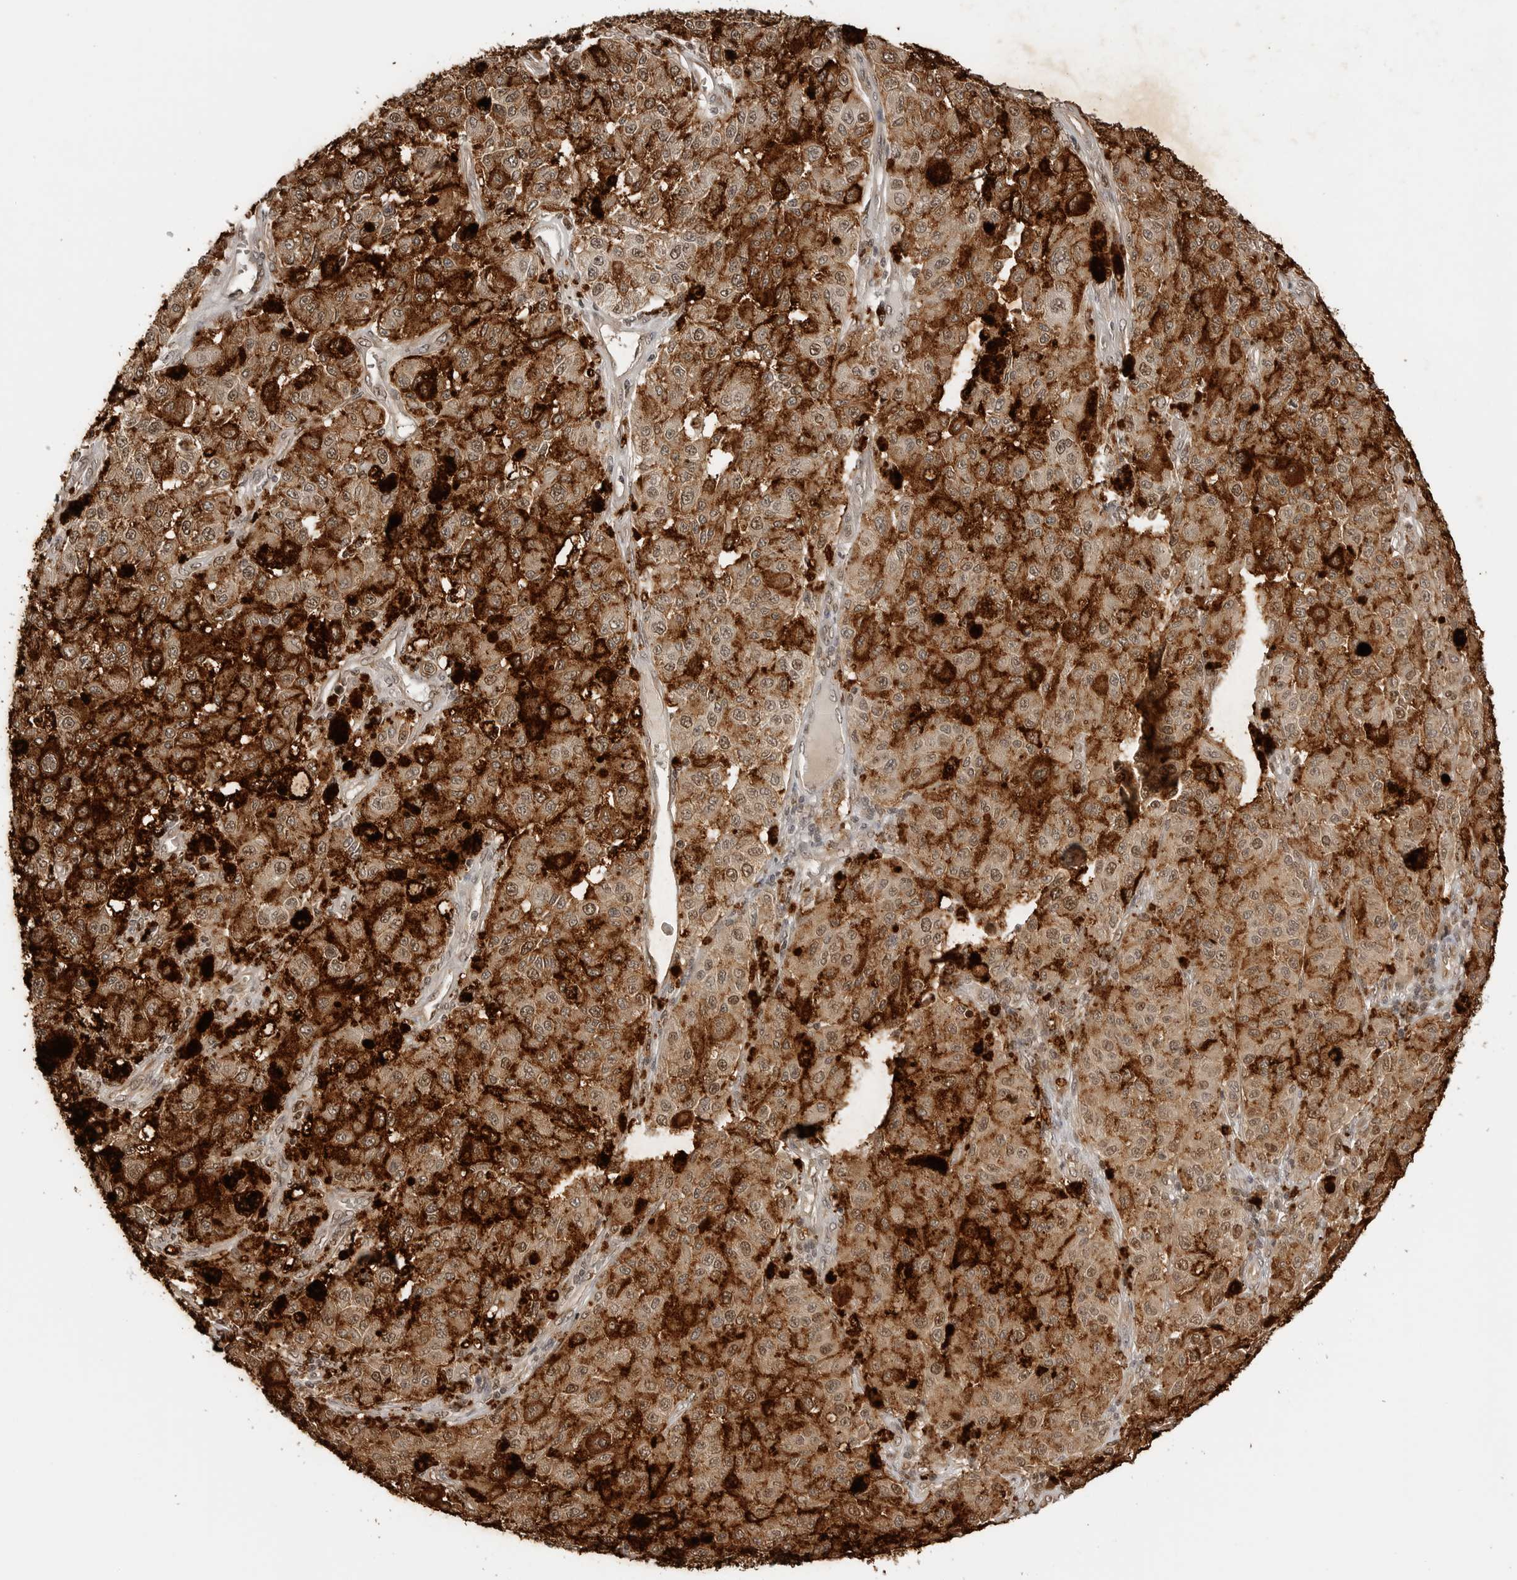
{"staining": {"intensity": "moderate", "quantity": ">75%", "location": "cytoplasmic/membranous,nuclear"}, "tissue": "melanoma", "cell_type": "Tumor cells", "image_type": "cancer", "snomed": [{"axis": "morphology", "description": "Malignant melanoma, NOS"}, {"axis": "topography", "description": "Skin"}], "caption": "Human malignant melanoma stained for a protein (brown) shows moderate cytoplasmic/membranous and nuclear positive positivity in approximately >75% of tumor cells.", "gene": "TIPRL", "patient": {"sex": "female", "age": 64}}